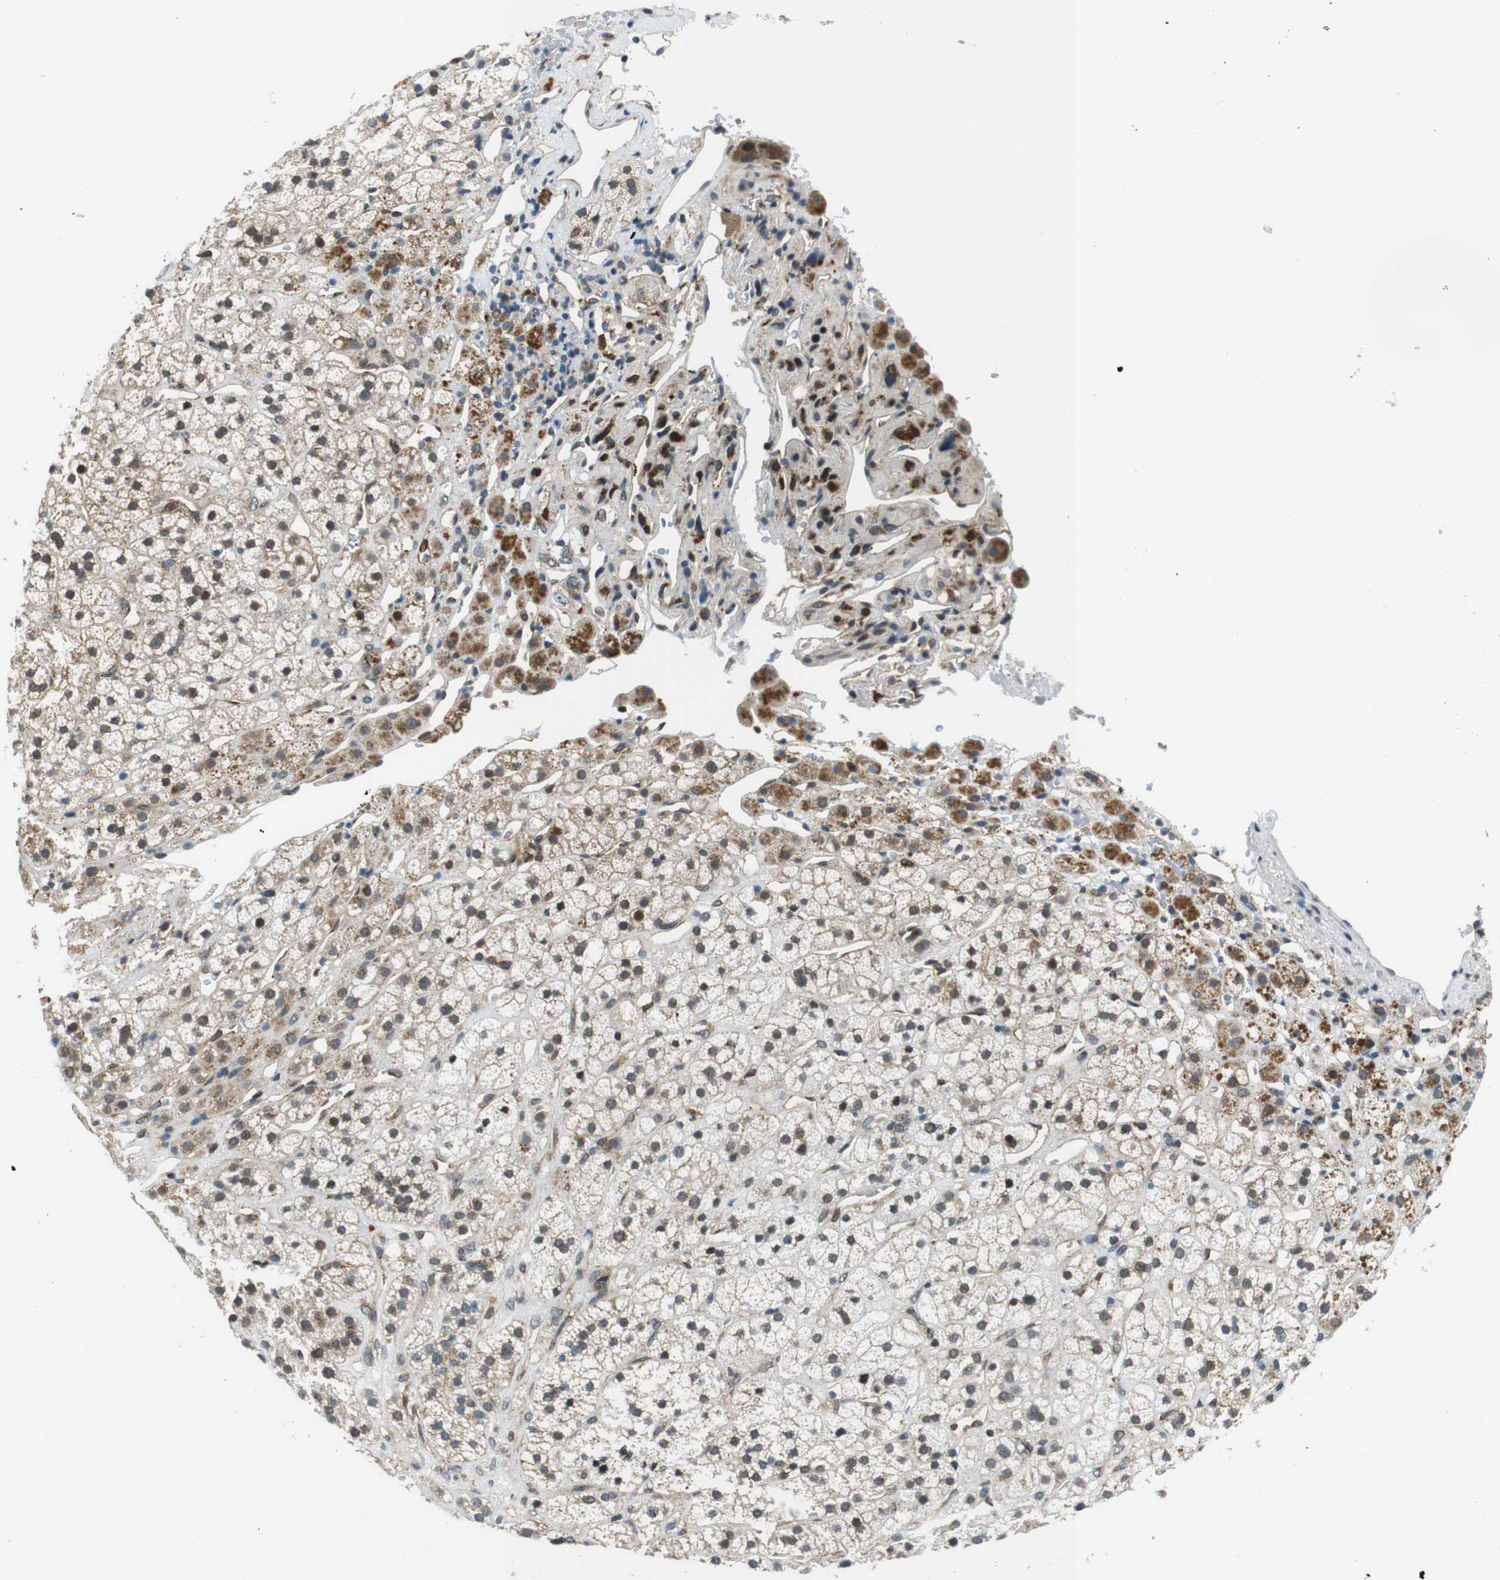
{"staining": {"intensity": "moderate", "quantity": ">75%", "location": "cytoplasmic/membranous"}, "tissue": "adrenal gland", "cell_type": "Glandular cells", "image_type": "normal", "snomed": [{"axis": "morphology", "description": "Normal tissue, NOS"}, {"axis": "topography", "description": "Adrenal gland"}], "caption": "Immunohistochemical staining of benign human adrenal gland shows moderate cytoplasmic/membranous protein staining in approximately >75% of glandular cells.", "gene": "PALD1", "patient": {"sex": "male", "age": 56}}